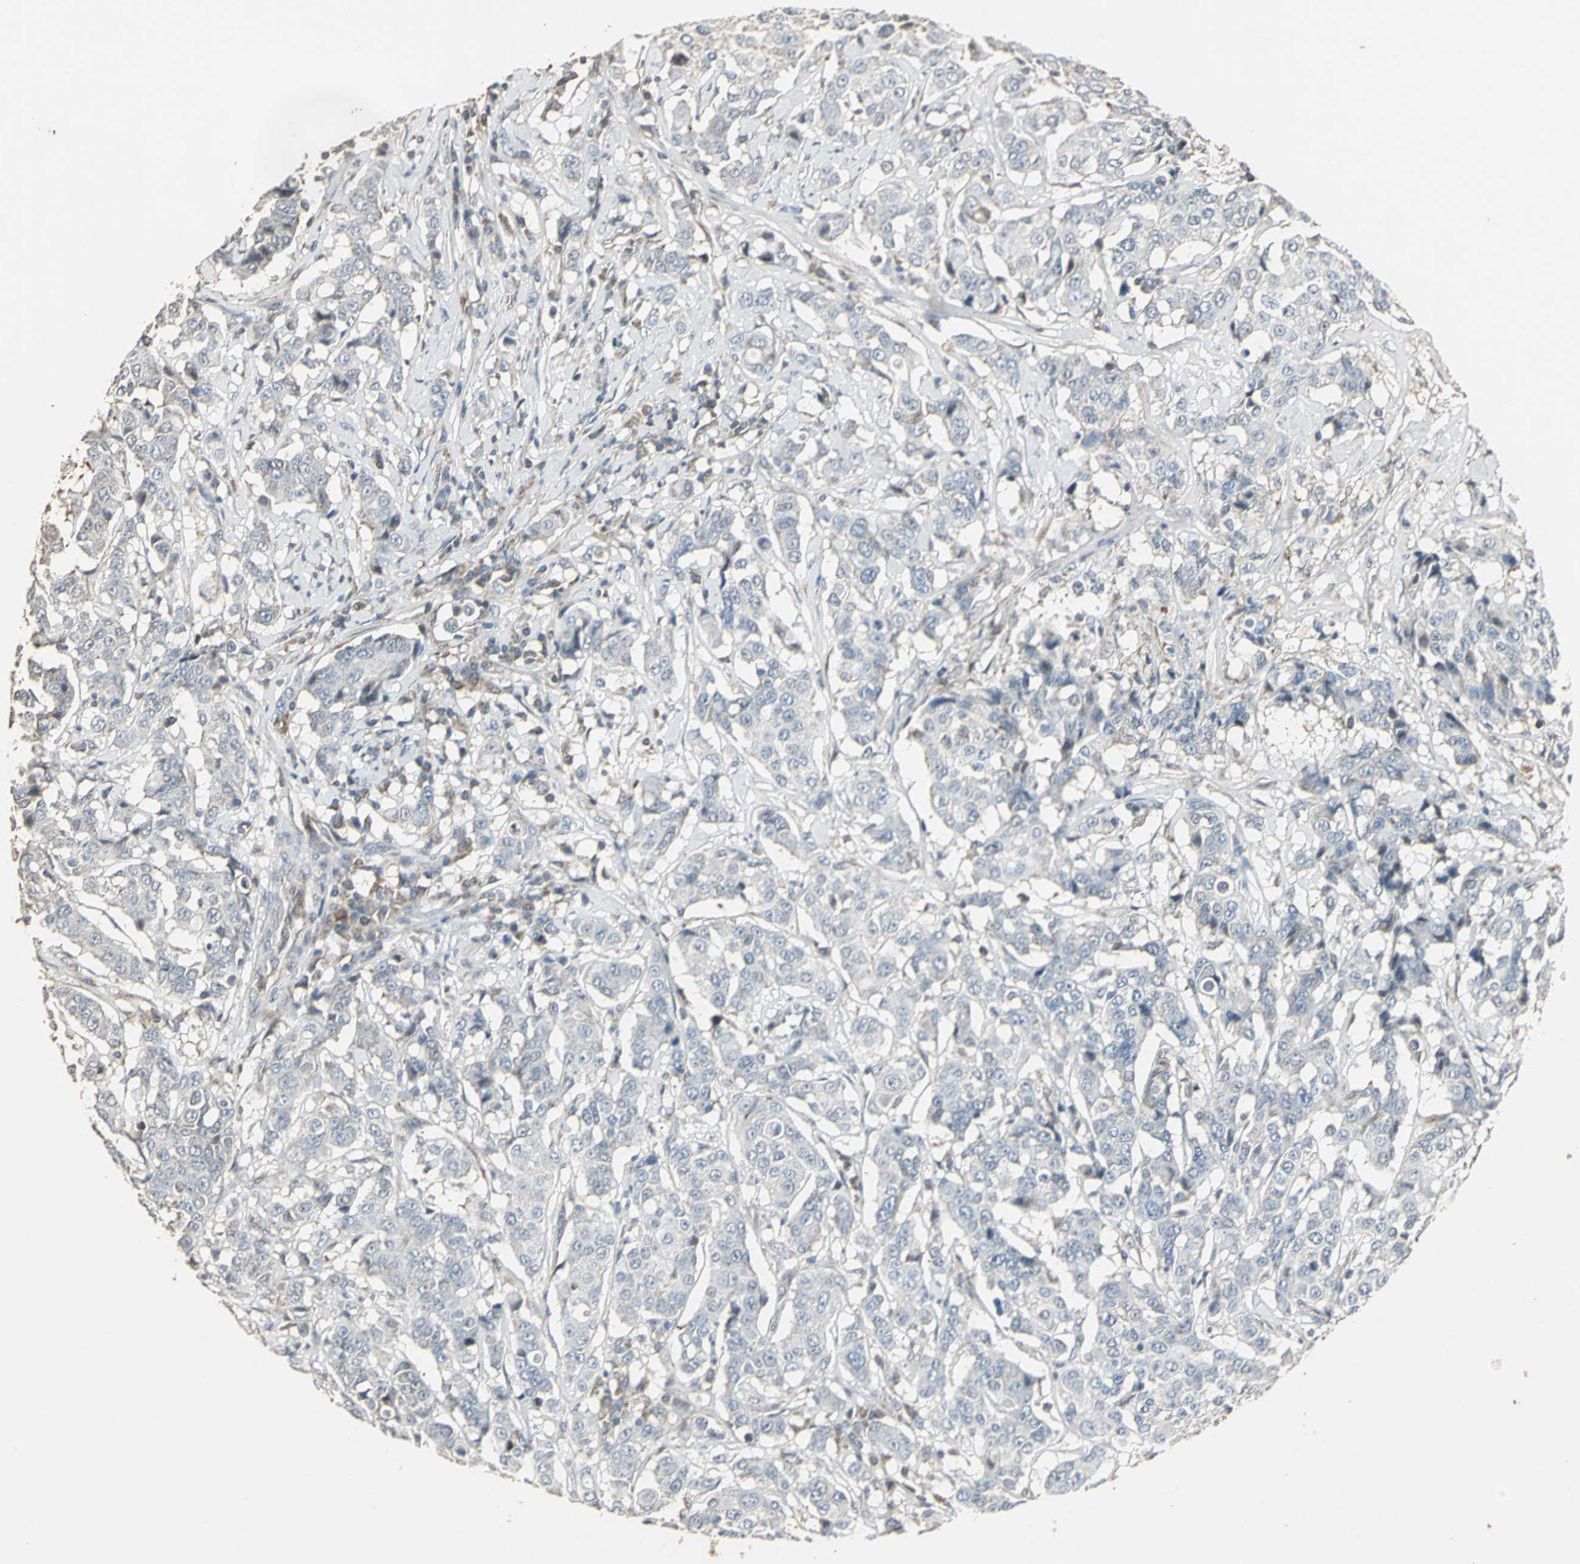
{"staining": {"intensity": "weak", "quantity": "<25%", "location": "cytoplasmic/membranous"}, "tissue": "breast cancer", "cell_type": "Tumor cells", "image_type": "cancer", "snomed": [{"axis": "morphology", "description": "Duct carcinoma"}, {"axis": "topography", "description": "Breast"}], "caption": "There is no significant staining in tumor cells of infiltrating ductal carcinoma (breast).", "gene": "DNAJB4", "patient": {"sex": "female", "age": 27}}